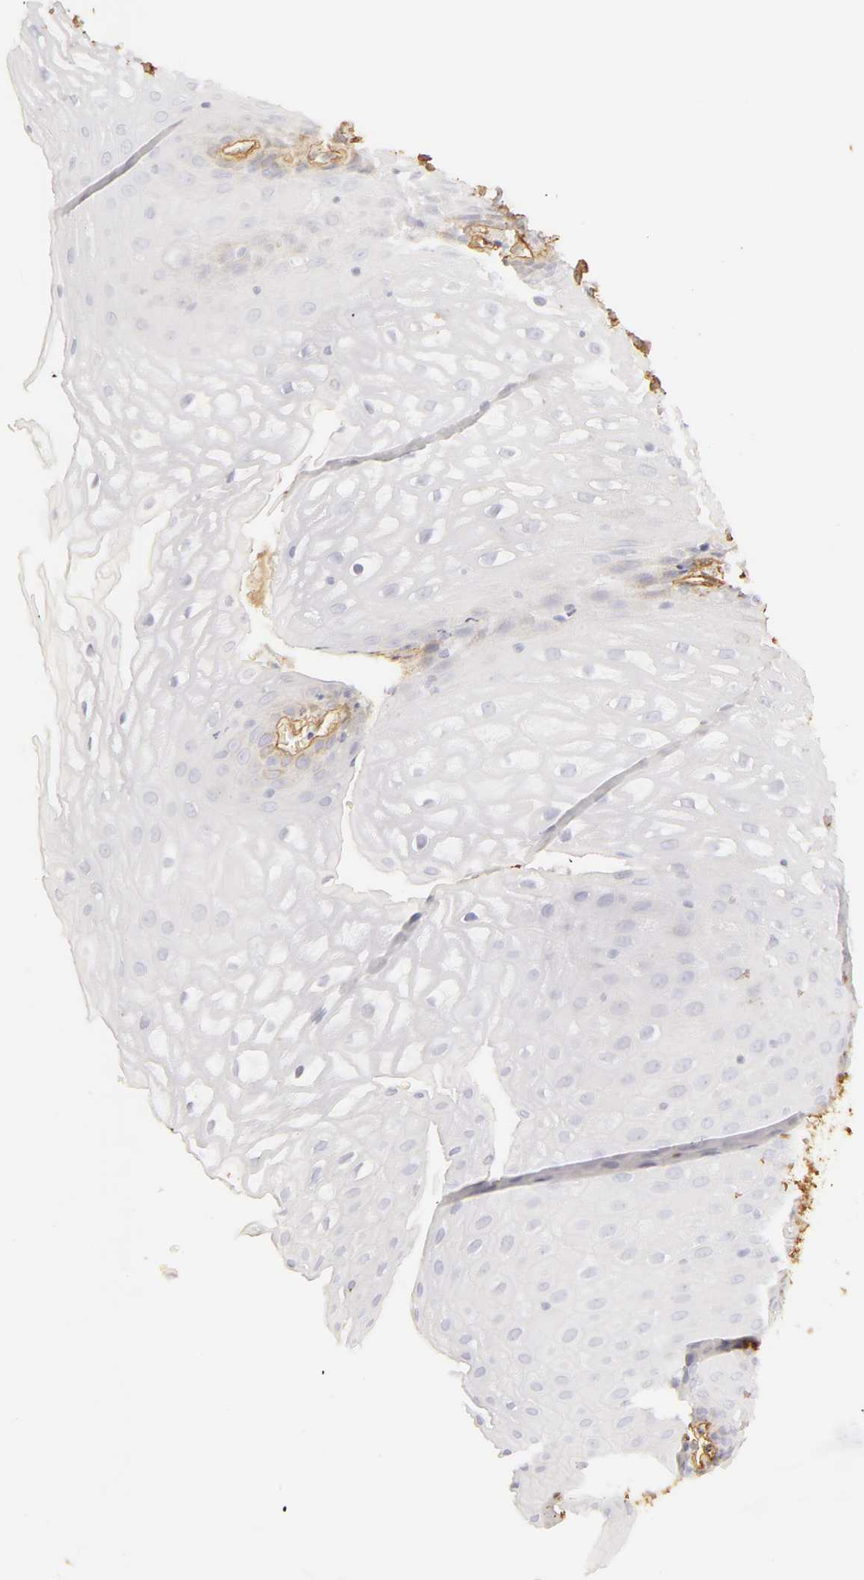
{"staining": {"intensity": "weak", "quantity": "<25%", "location": "cytoplasmic/membranous"}, "tissue": "esophagus", "cell_type": "Squamous epithelial cells", "image_type": "normal", "snomed": [{"axis": "morphology", "description": "Normal tissue, NOS"}, {"axis": "topography", "description": "Esophagus"}], "caption": "The photomicrograph reveals no staining of squamous epithelial cells in unremarkable esophagus. (DAB IHC visualized using brightfield microscopy, high magnification).", "gene": "COL4A1", "patient": {"sex": "female", "age": 61}}